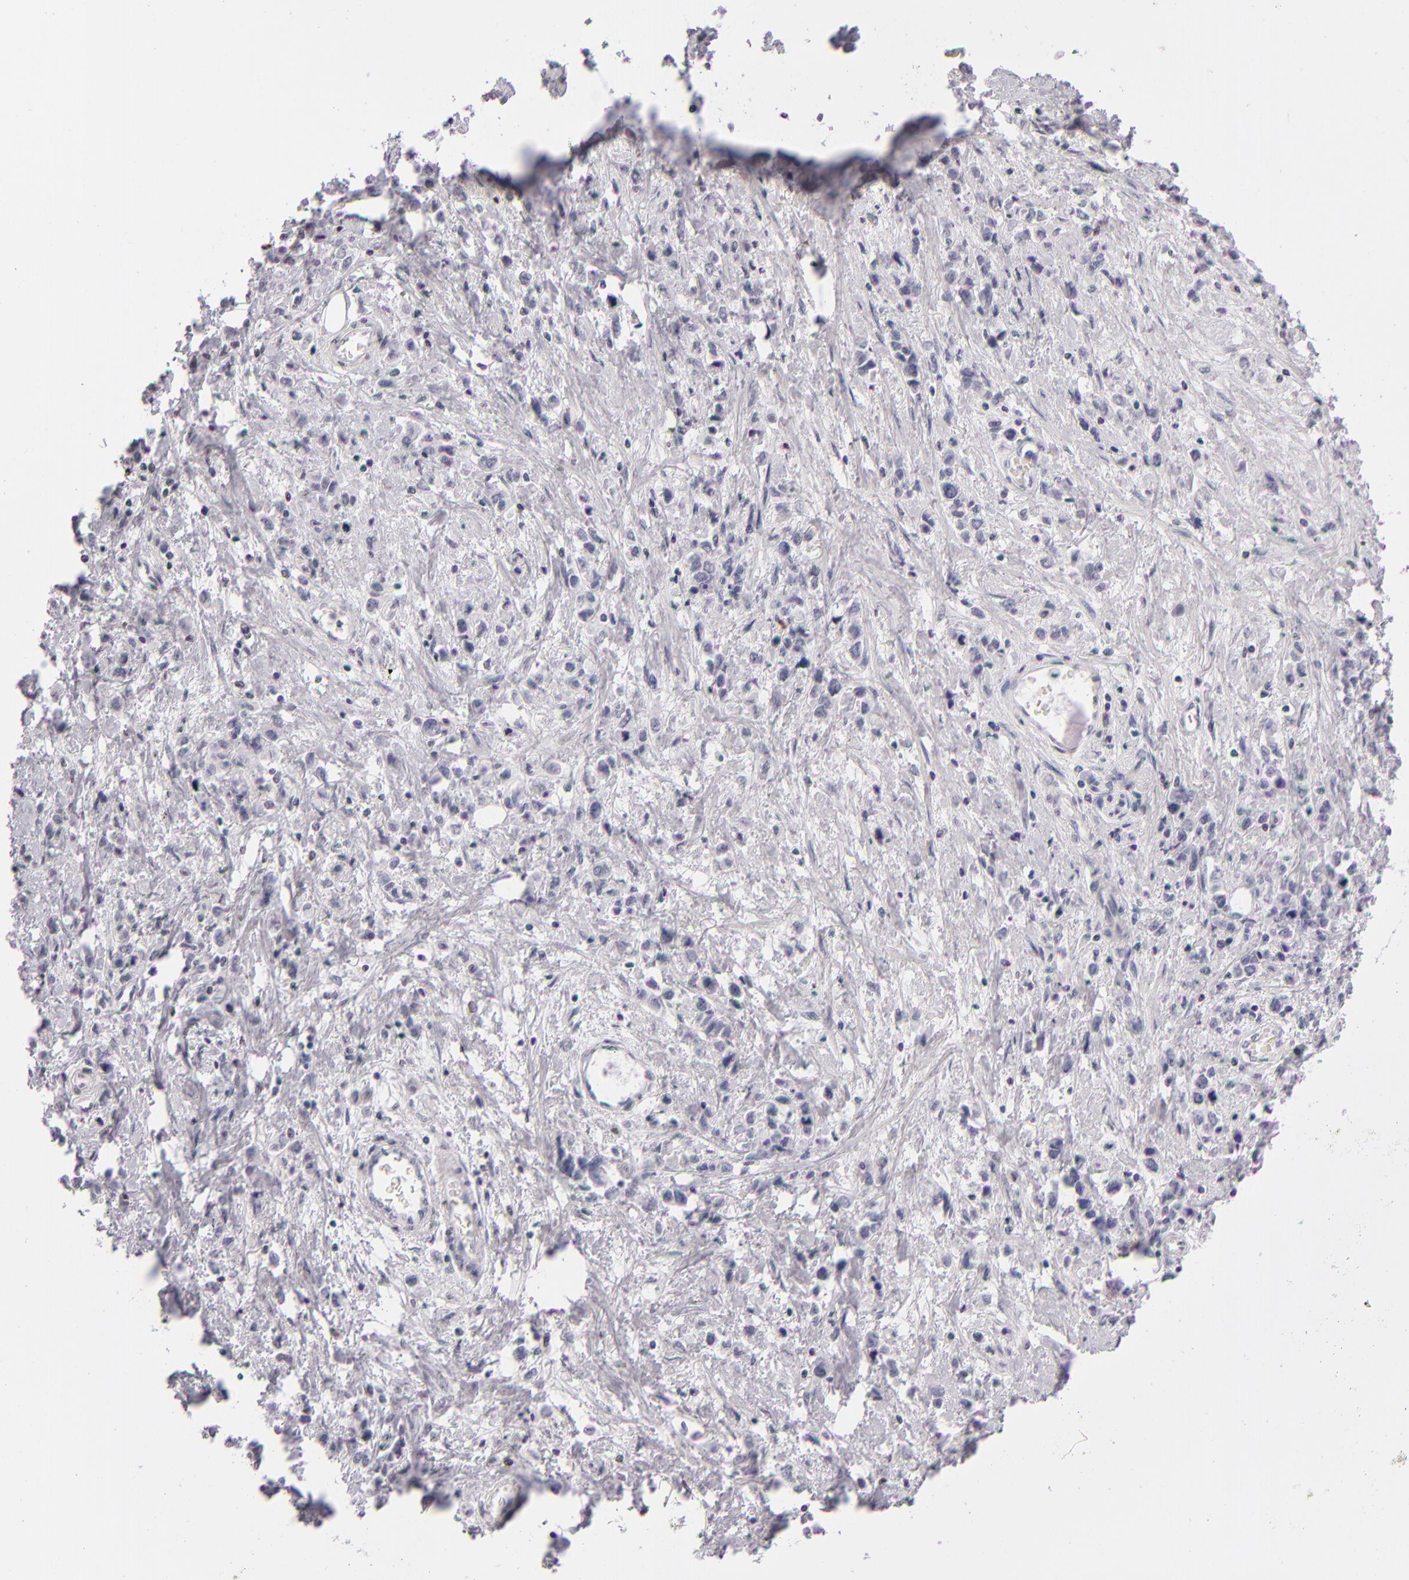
{"staining": {"intensity": "negative", "quantity": "none", "location": "none"}, "tissue": "stomach cancer", "cell_type": "Tumor cells", "image_type": "cancer", "snomed": [{"axis": "morphology", "description": "Adenocarcinoma, NOS"}, {"axis": "topography", "description": "Stomach, upper"}], "caption": "Photomicrograph shows no significant protein expression in tumor cells of stomach cancer (adenocarcinoma).", "gene": "CD40", "patient": {"sex": "male", "age": 76}}